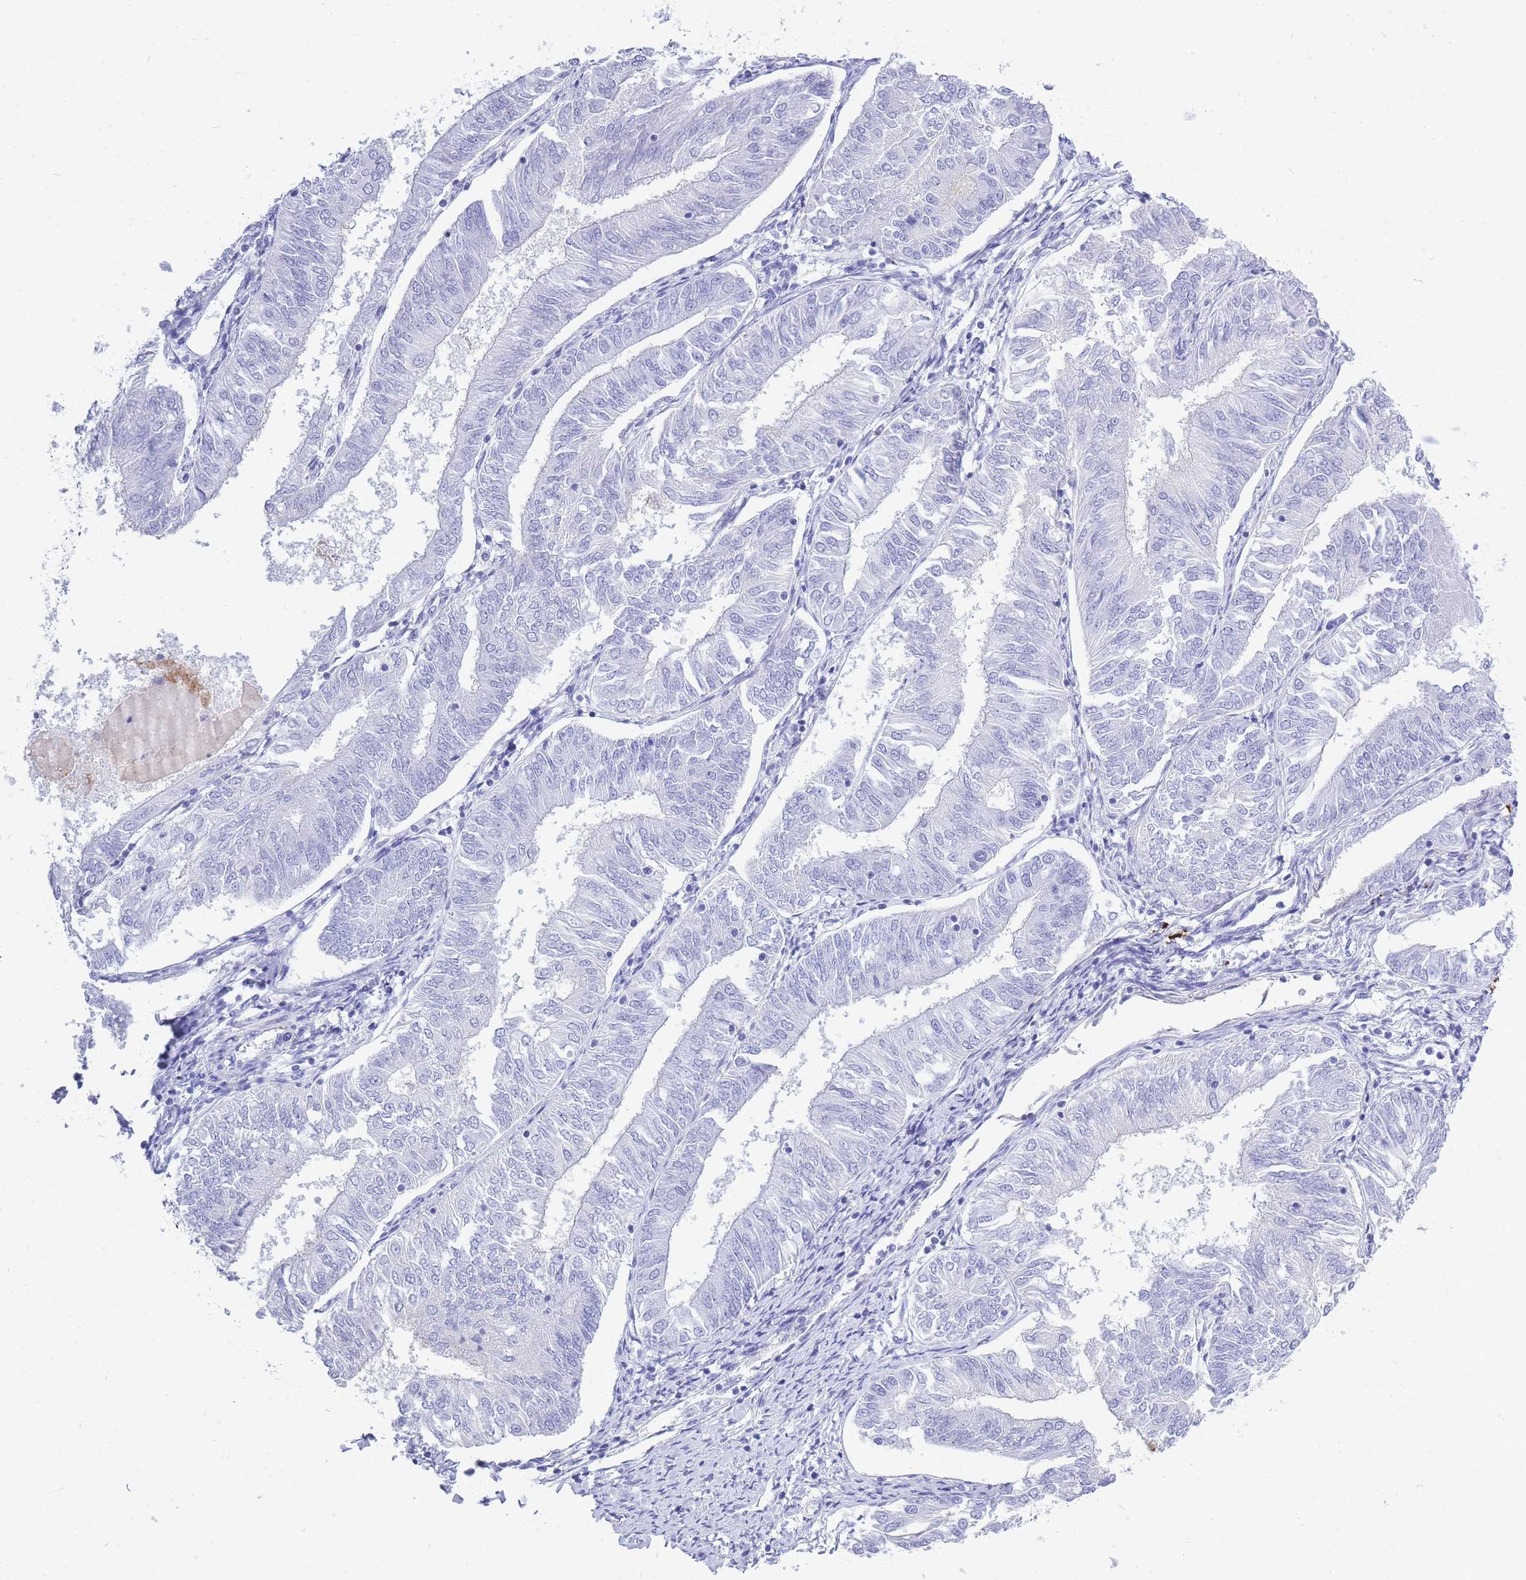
{"staining": {"intensity": "negative", "quantity": "none", "location": "none"}, "tissue": "endometrial cancer", "cell_type": "Tumor cells", "image_type": "cancer", "snomed": [{"axis": "morphology", "description": "Adenocarcinoma, NOS"}, {"axis": "topography", "description": "Endometrium"}], "caption": "Adenocarcinoma (endometrial) was stained to show a protein in brown. There is no significant staining in tumor cells.", "gene": "ZFP62", "patient": {"sex": "female", "age": 58}}